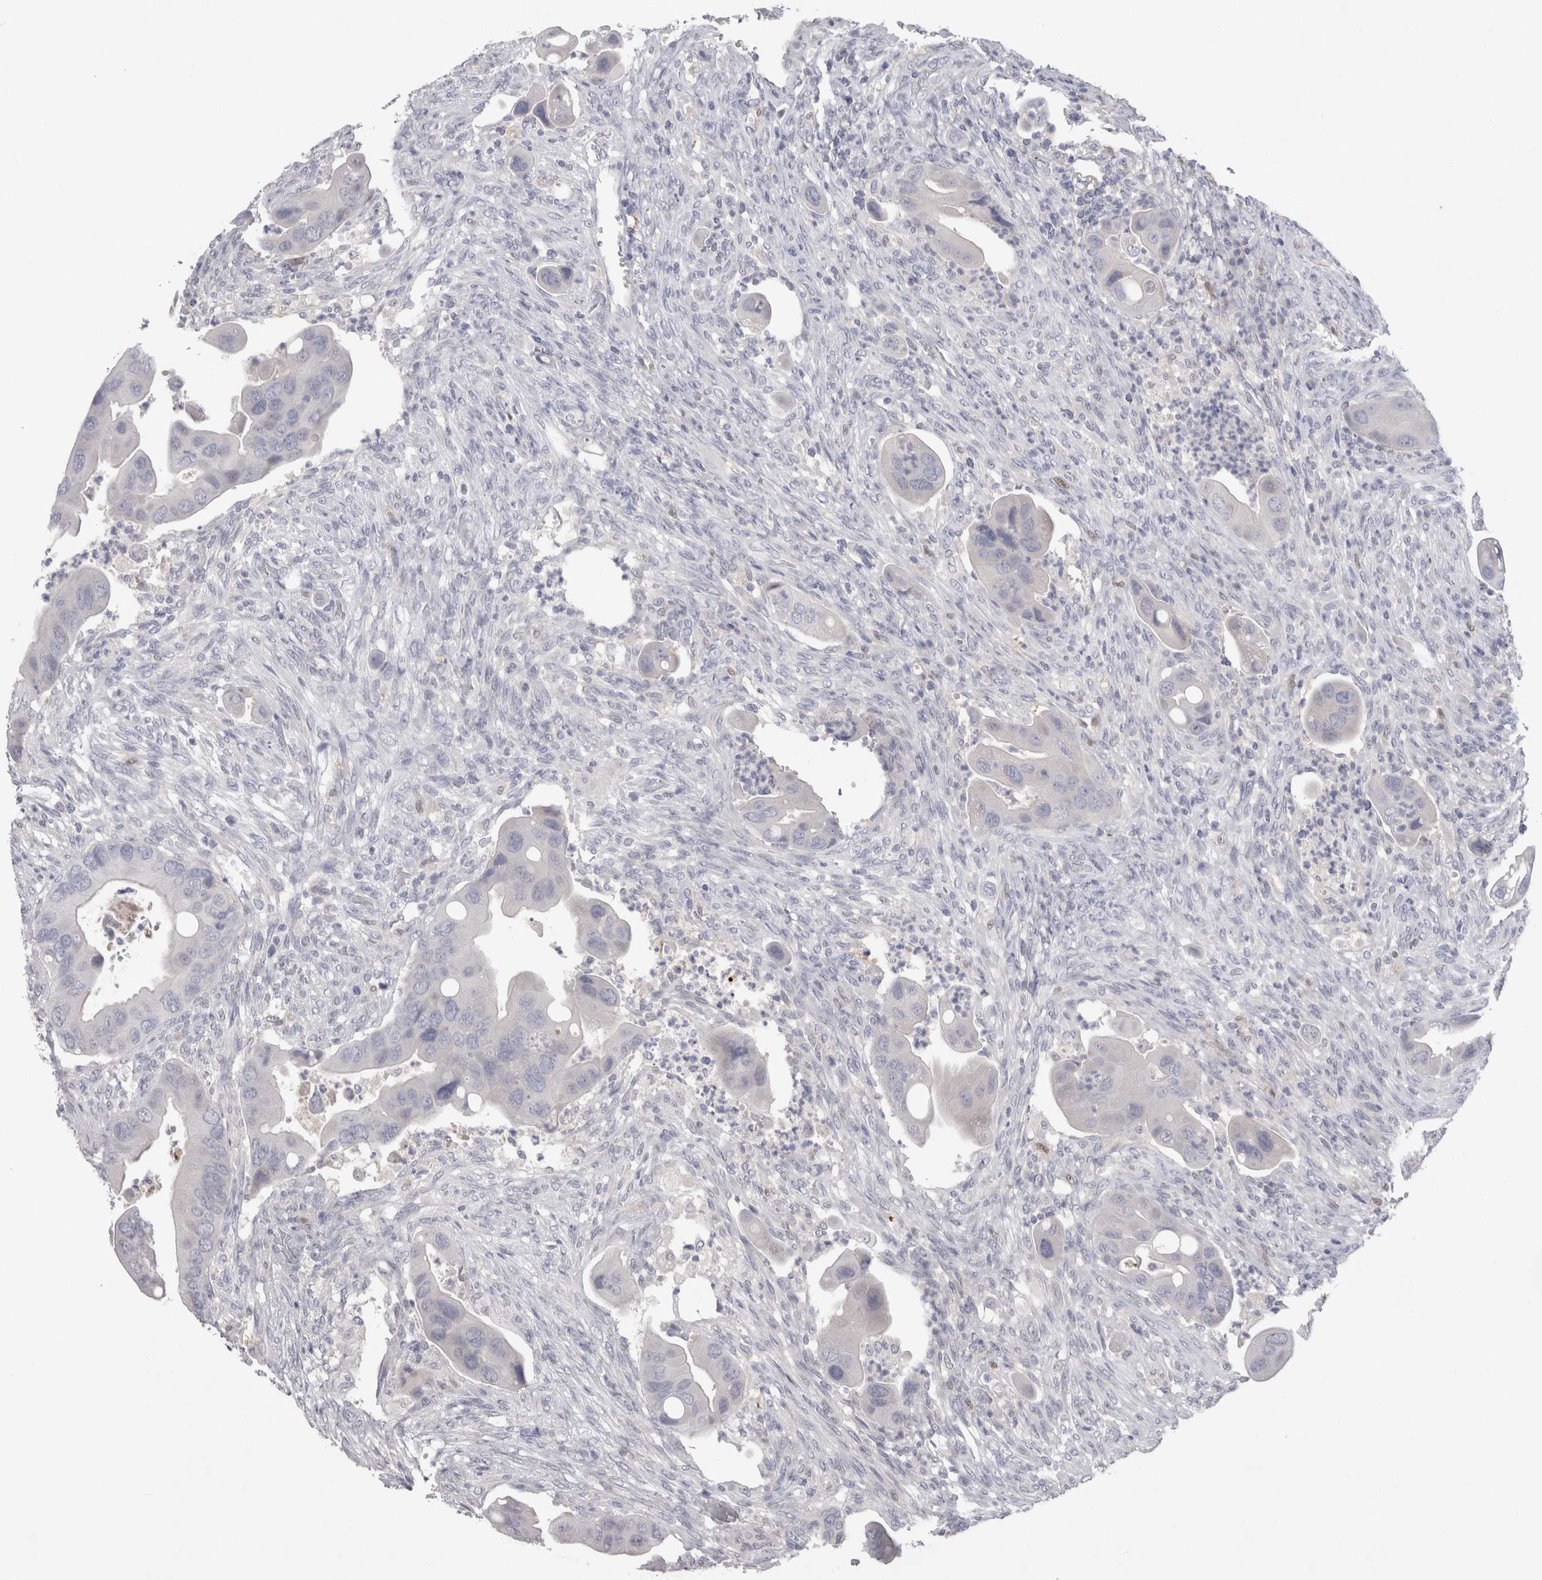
{"staining": {"intensity": "negative", "quantity": "none", "location": "none"}, "tissue": "colorectal cancer", "cell_type": "Tumor cells", "image_type": "cancer", "snomed": [{"axis": "morphology", "description": "Adenocarcinoma, NOS"}, {"axis": "topography", "description": "Rectum"}], "caption": "A micrograph of human colorectal adenocarcinoma is negative for staining in tumor cells. Brightfield microscopy of IHC stained with DAB (brown) and hematoxylin (blue), captured at high magnification.", "gene": "SUCNR1", "patient": {"sex": "female", "age": 57}}